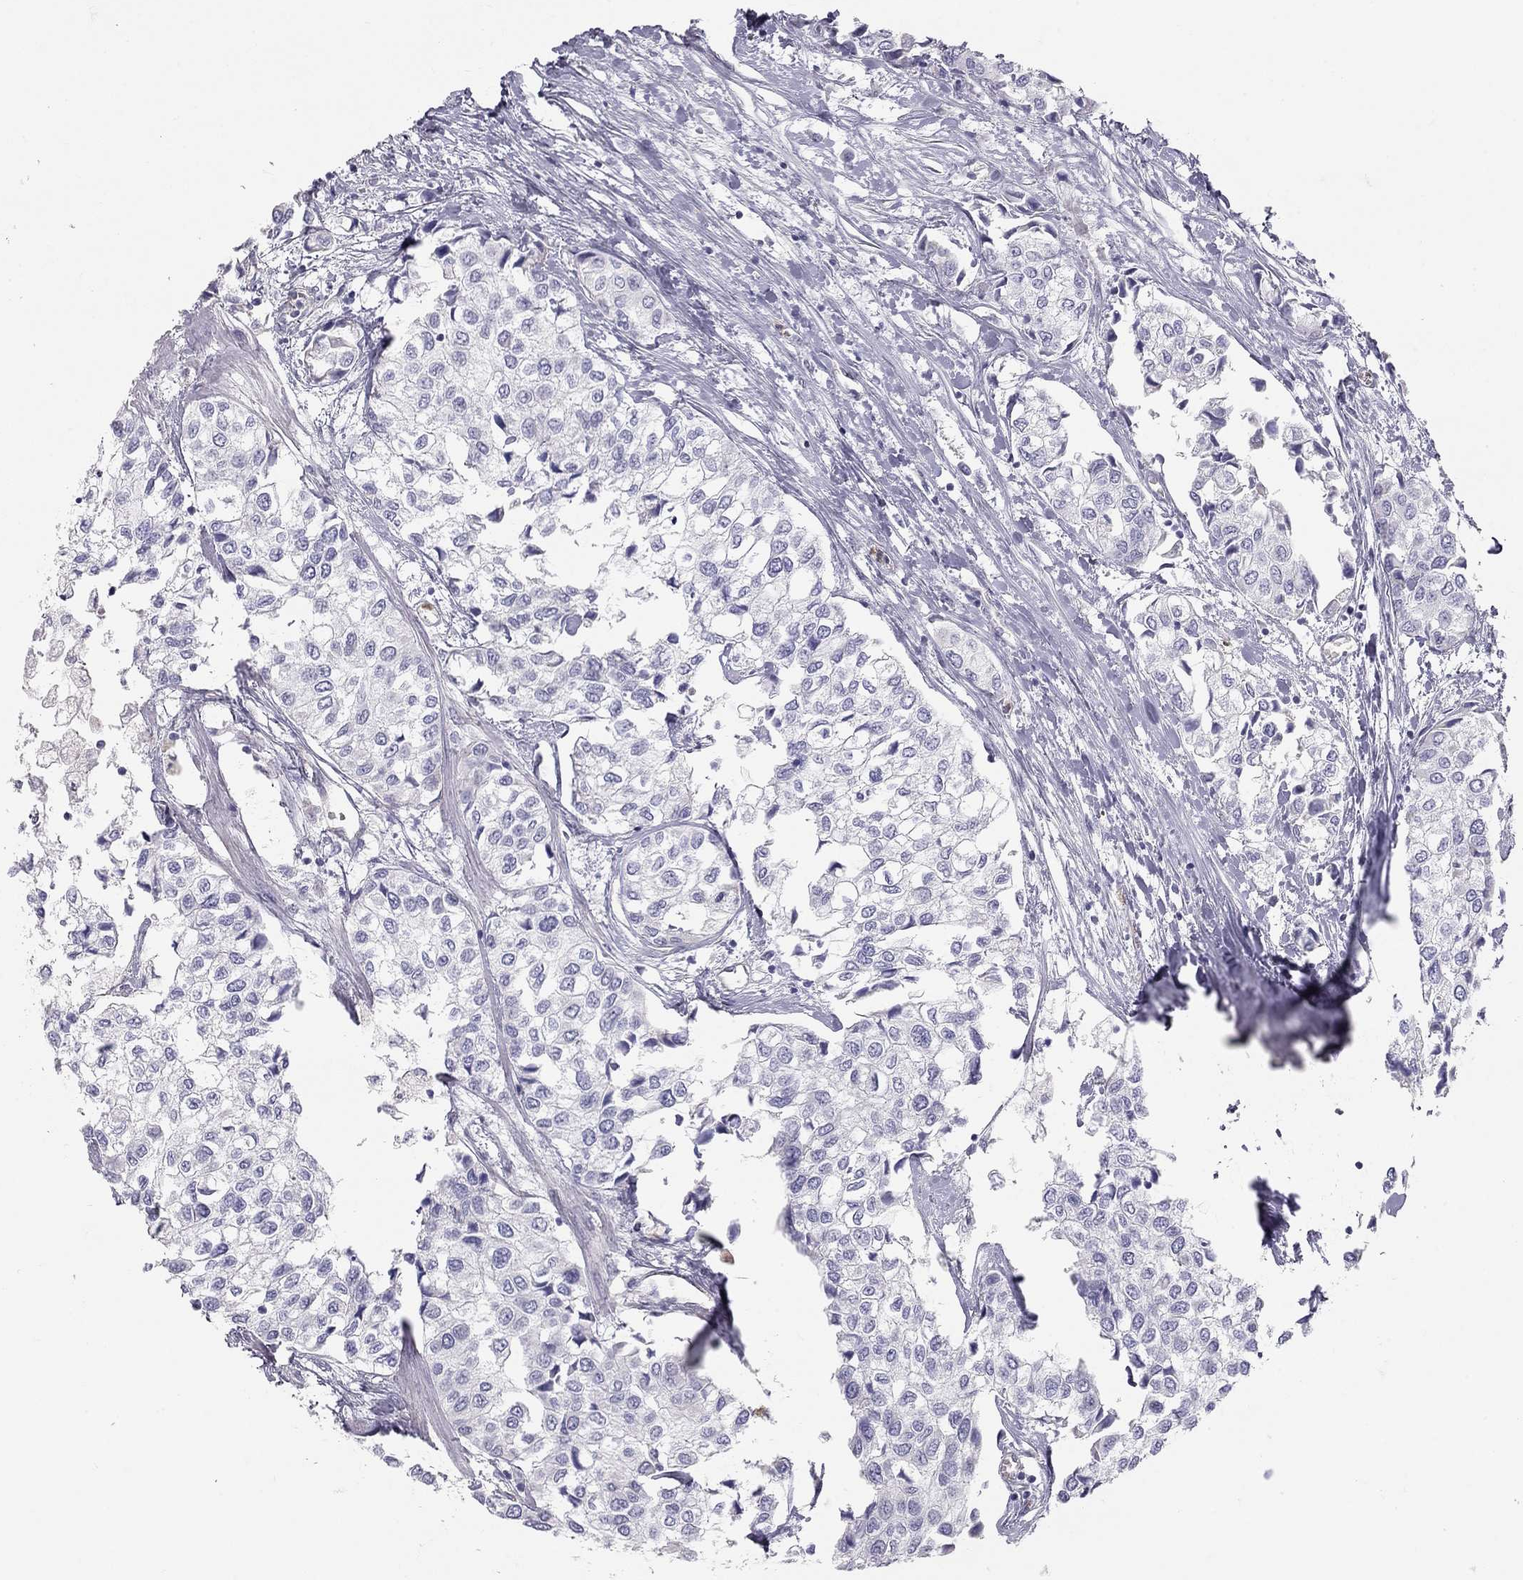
{"staining": {"intensity": "negative", "quantity": "none", "location": "none"}, "tissue": "urothelial cancer", "cell_type": "Tumor cells", "image_type": "cancer", "snomed": [{"axis": "morphology", "description": "Urothelial carcinoma, High grade"}, {"axis": "topography", "description": "Urinary bladder"}], "caption": "Immunohistochemistry (IHC) of human urothelial cancer reveals no expression in tumor cells.", "gene": "TDRD6", "patient": {"sex": "male", "age": 73}}